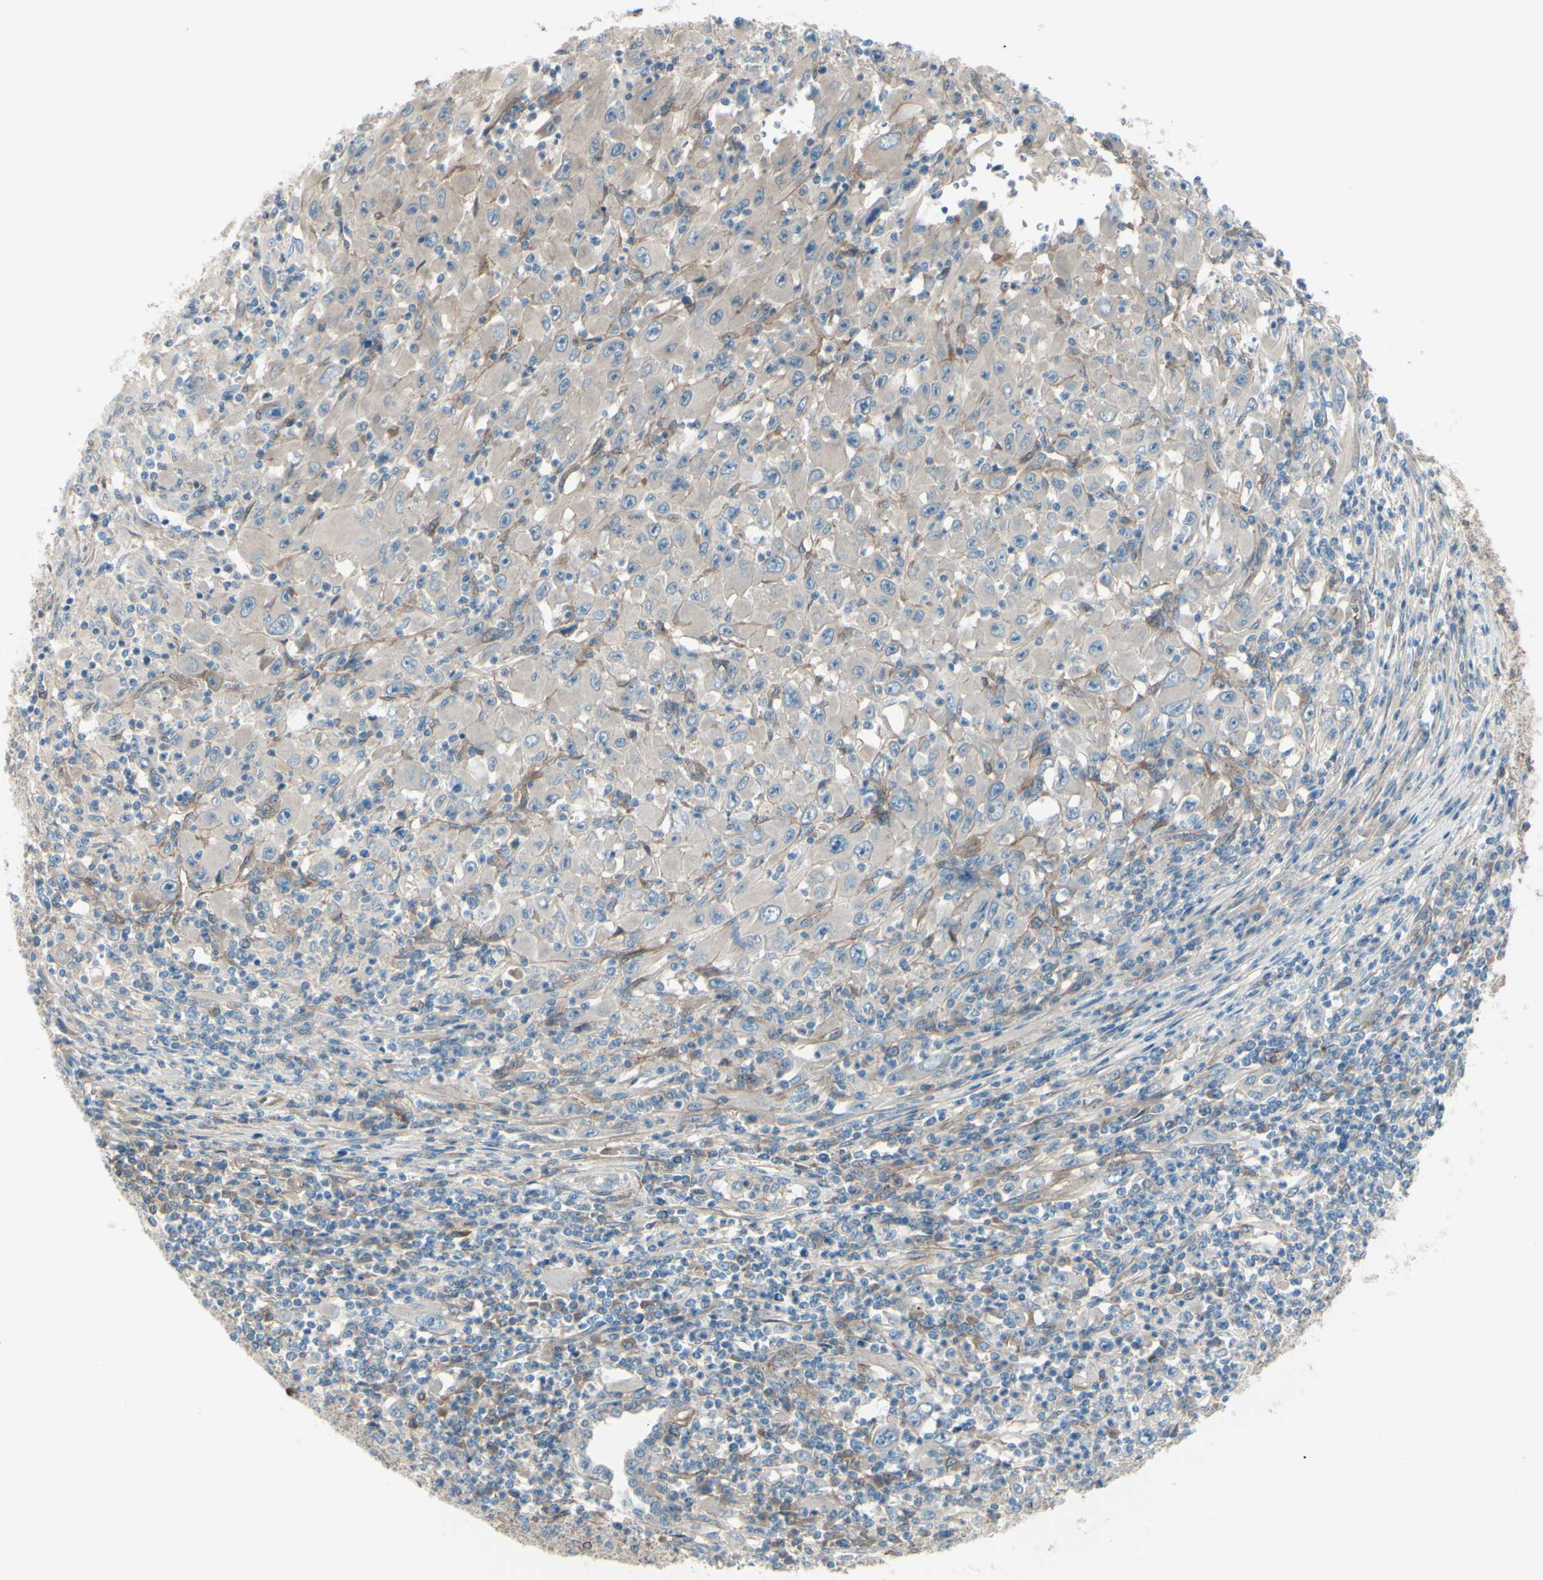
{"staining": {"intensity": "weak", "quantity": ">75%", "location": "cytoplasmic/membranous"}, "tissue": "melanoma", "cell_type": "Tumor cells", "image_type": "cancer", "snomed": [{"axis": "morphology", "description": "Malignant melanoma, Metastatic site"}, {"axis": "topography", "description": "Skin"}], "caption": "This is a histology image of IHC staining of malignant melanoma (metastatic site), which shows weak staining in the cytoplasmic/membranous of tumor cells.", "gene": "PCDHGA2", "patient": {"sex": "female", "age": 56}}